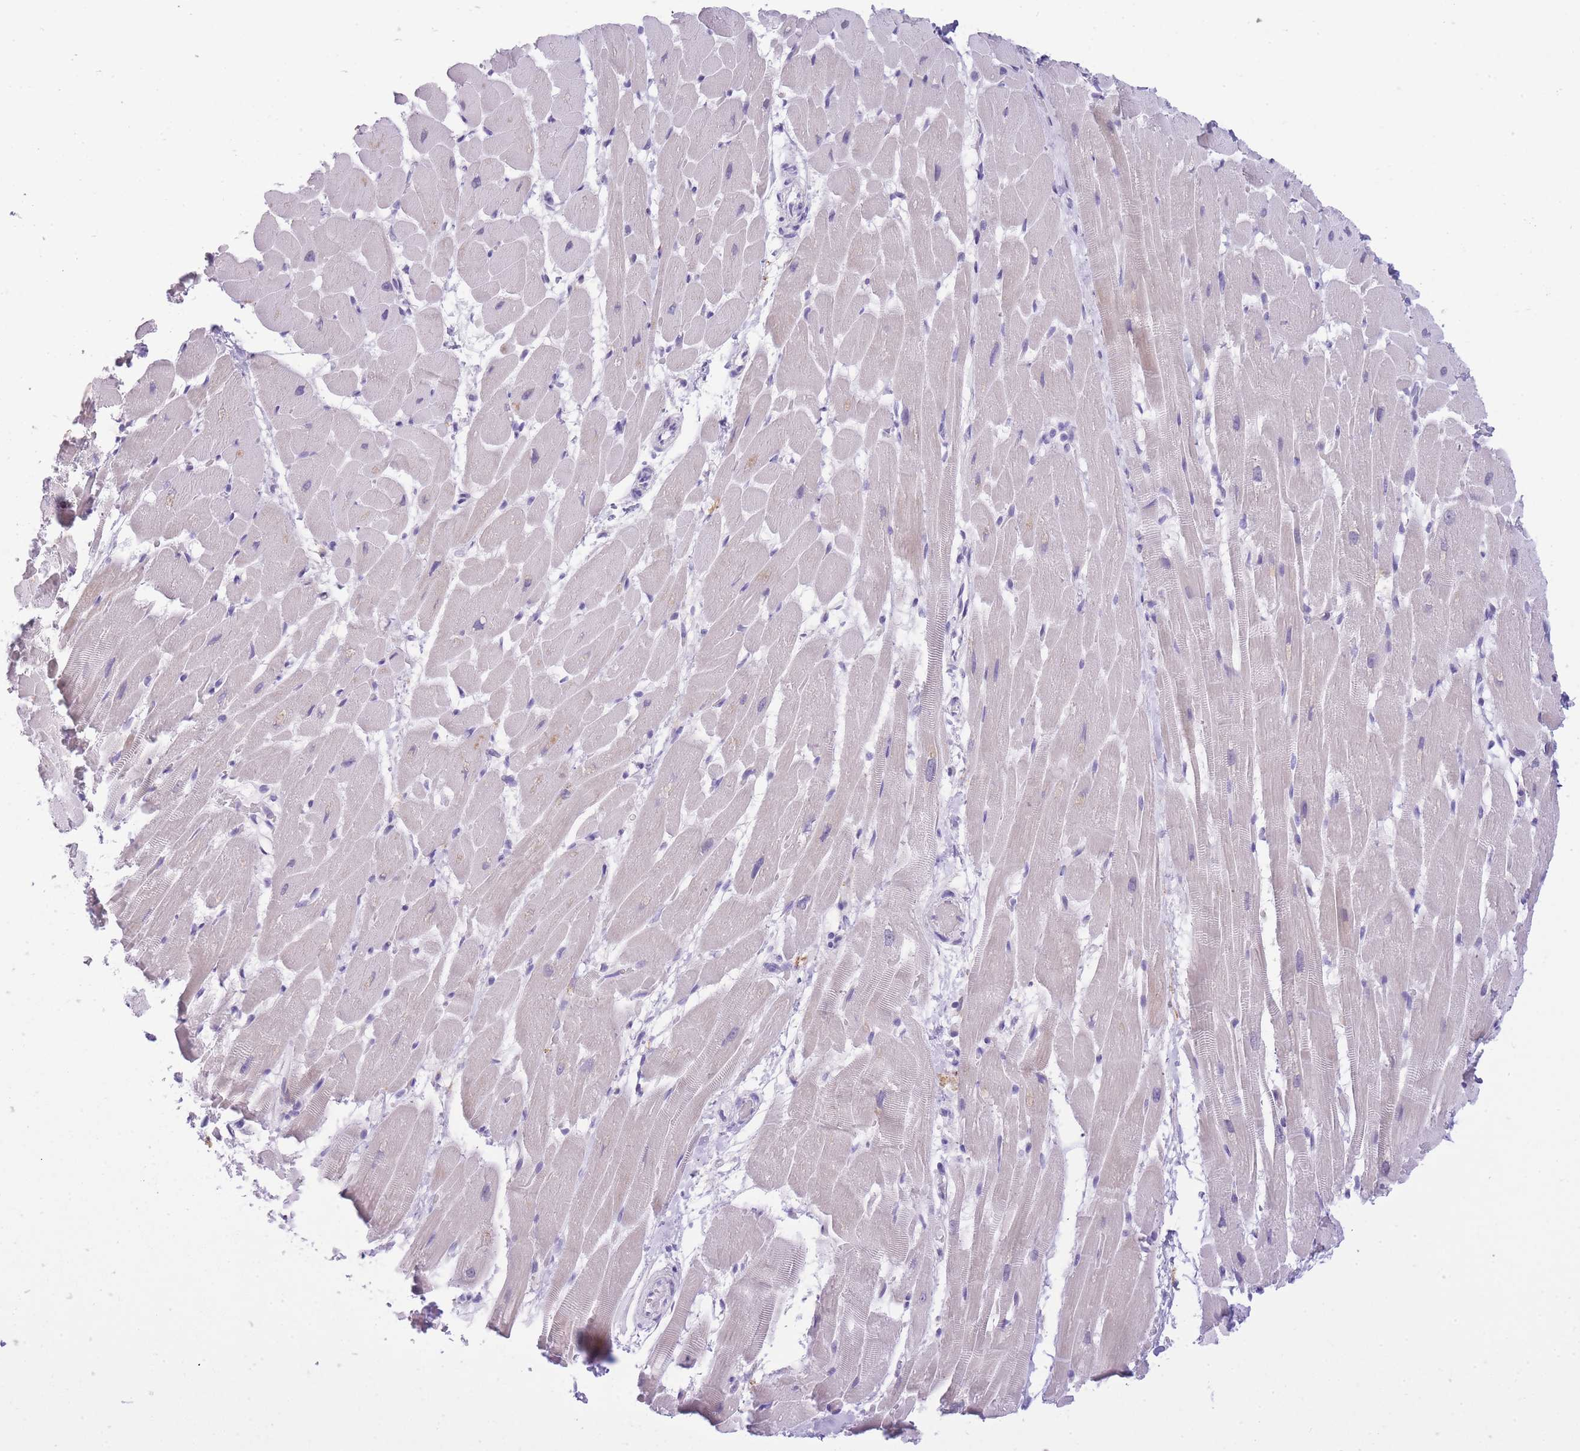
{"staining": {"intensity": "negative", "quantity": "none", "location": "none"}, "tissue": "heart muscle", "cell_type": "Cardiomyocytes", "image_type": "normal", "snomed": [{"axis": "morphology", "description": "Normal tissue, NOS"}, {"axis": "topography", "description": "Heart"}], "caption": "Immunohistochemistry of normal human heart muscle exhibits no staining in cardiomyocytes.", "gene": "RADX", "patient": {"sex": "male", "age": 37}}